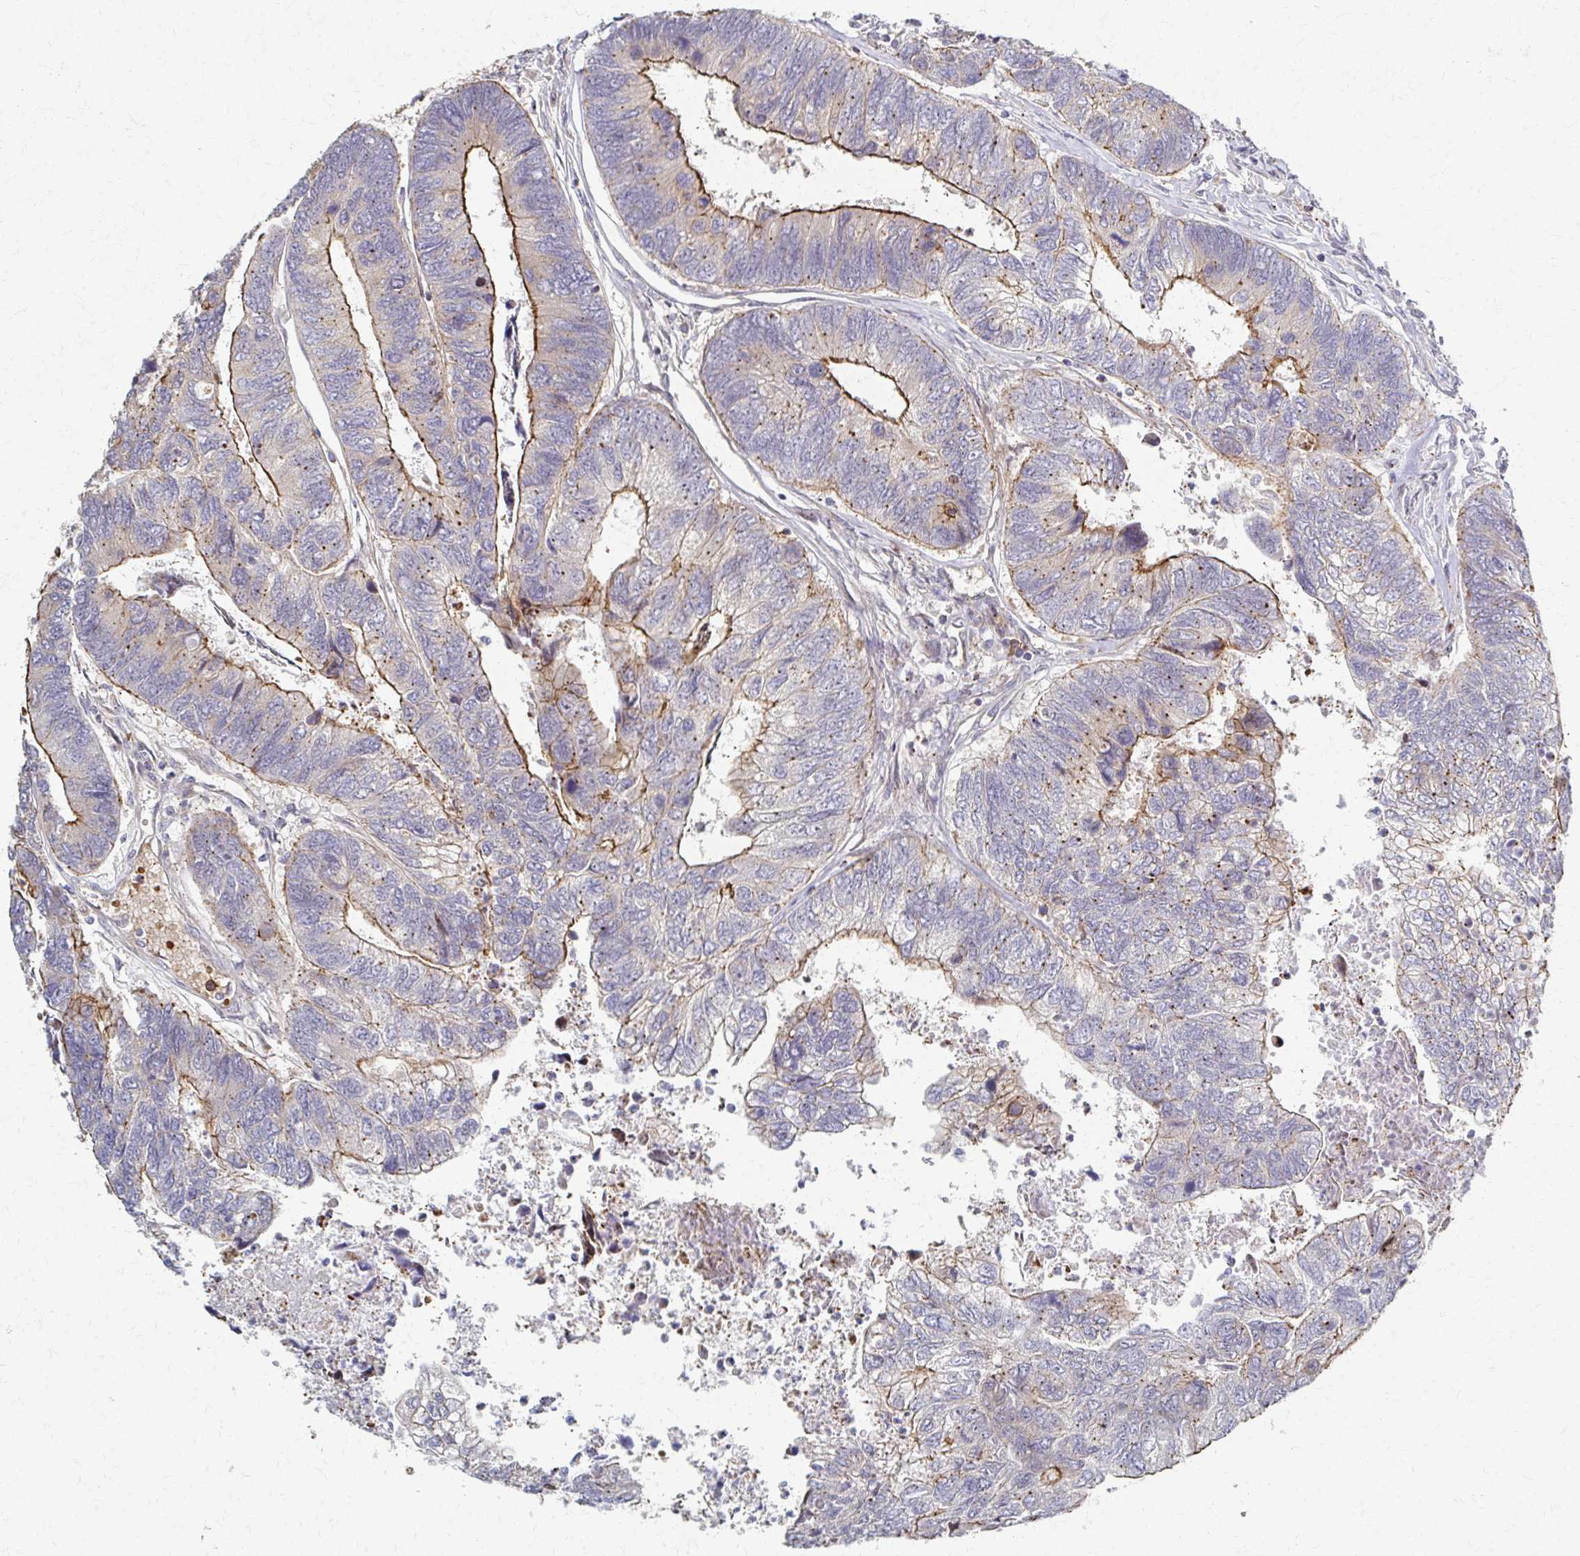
{"staining": {"intensity": "moderate", "quantity": "<25%", "location": "cytoplasmic/membranous"}, "tissue": "colorectal cancer", "cell_type": "Tumor cells", "image_type": "cancer", "snomed": [{"axis": "morphology", "description": "Adenocarcinoma, NOS"}, {"axis": "topography", "description": "Colon"}], "caption": "The micrograph displays immunohistochemical staining of colorectal cancer (adenocarcinoma). There is moderate cytoplasmic/membranous positivity is seen in approximately <25% of tumor cells.", "gene": "SKA2", "patient": {"sex": "female", "age": 67}}